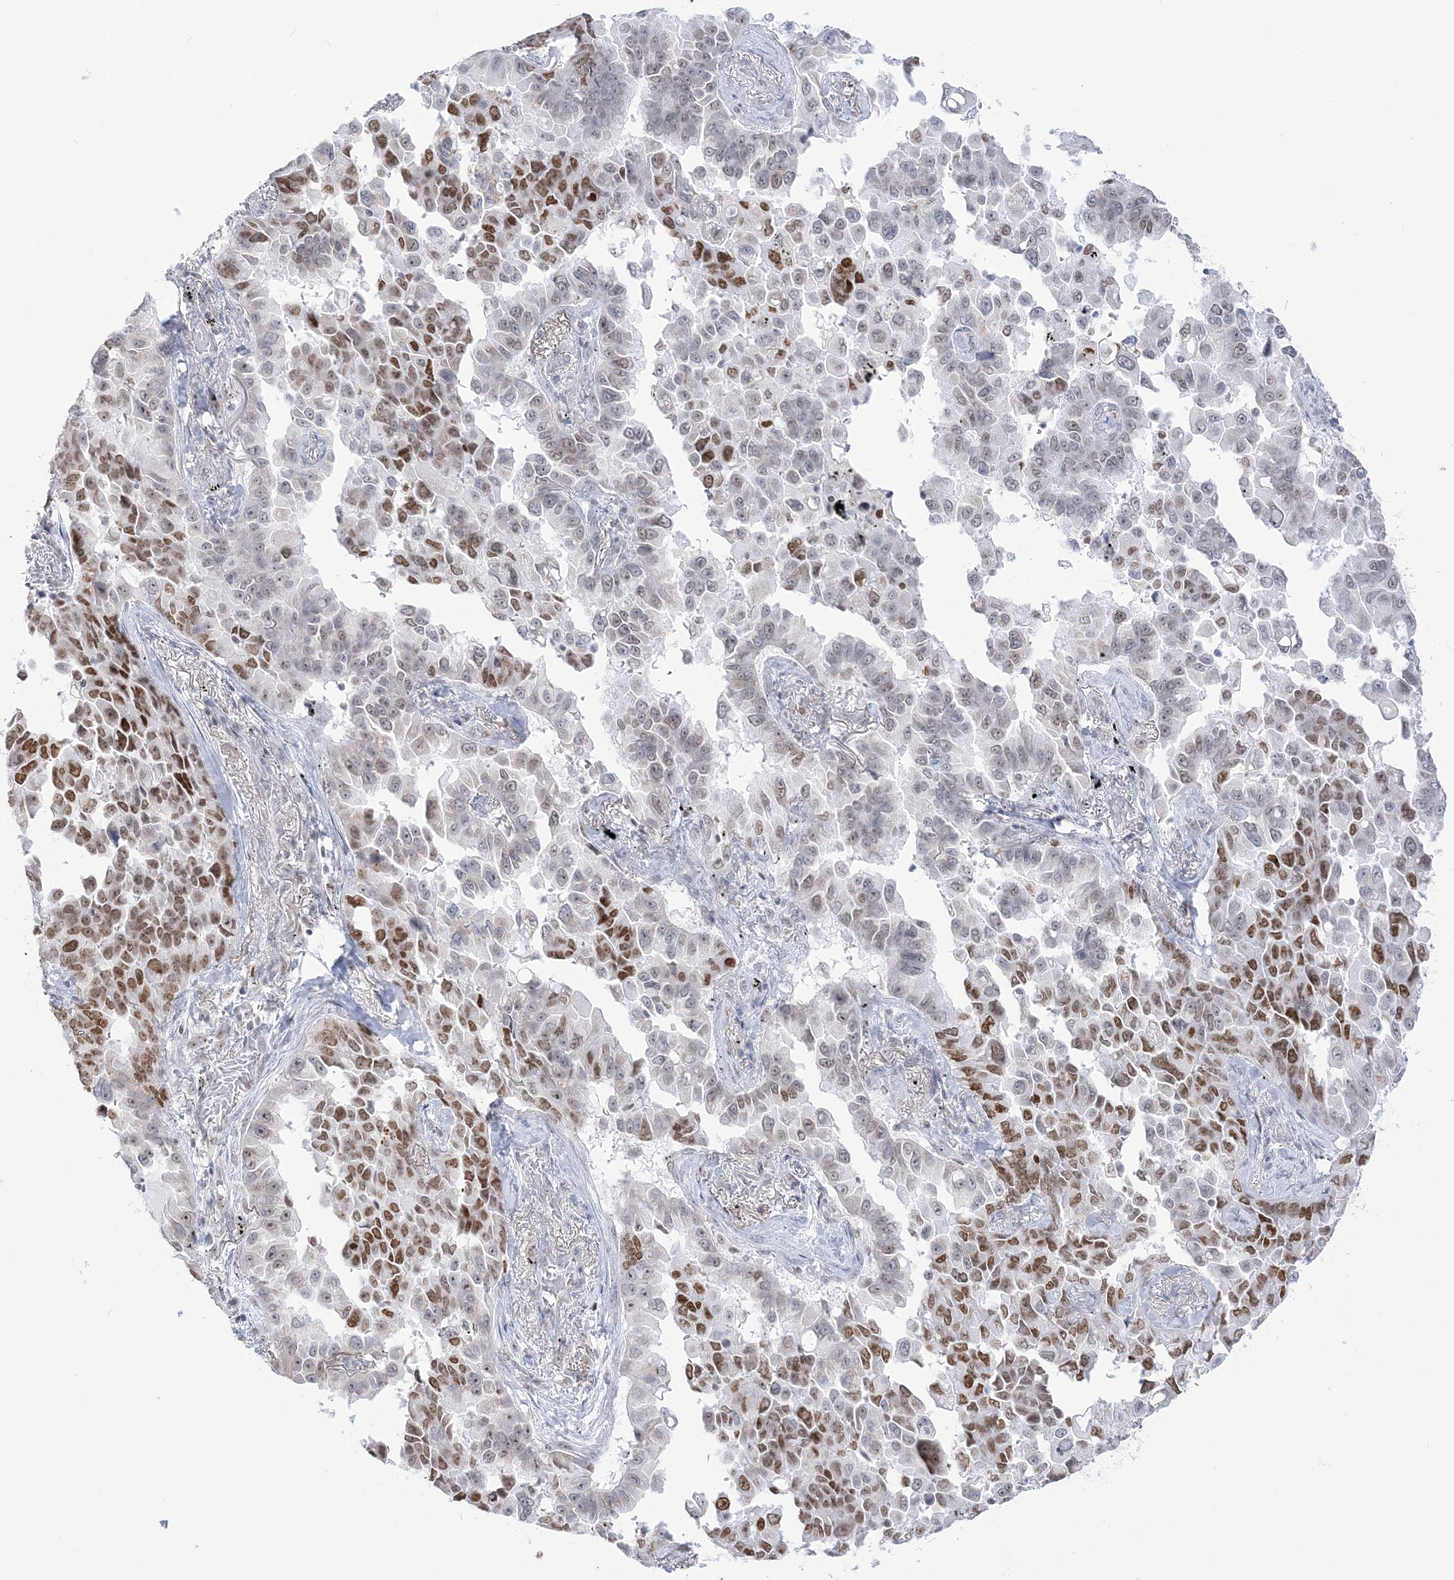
{"staining": {"intensity": "strong", "quantity": "25%-75%", "location": "nuclear"}, "tissue": "lung cancer", "cell_type": "Tumor cells", "image_type": "cancer", "snomed": [{"axis": "morphology", "description": "Adenocarcinoma, NOS"}, {"axis": "topography", "description": "Lung"}], "caption": "Protein expression analysis of lung cancer (adenocarcinoma) exhibits strong nuclear positivity in approximately 25%-75% of tumor cells.", "gene": "DDX21", "patient": {"sex": "female", "age": 67}}